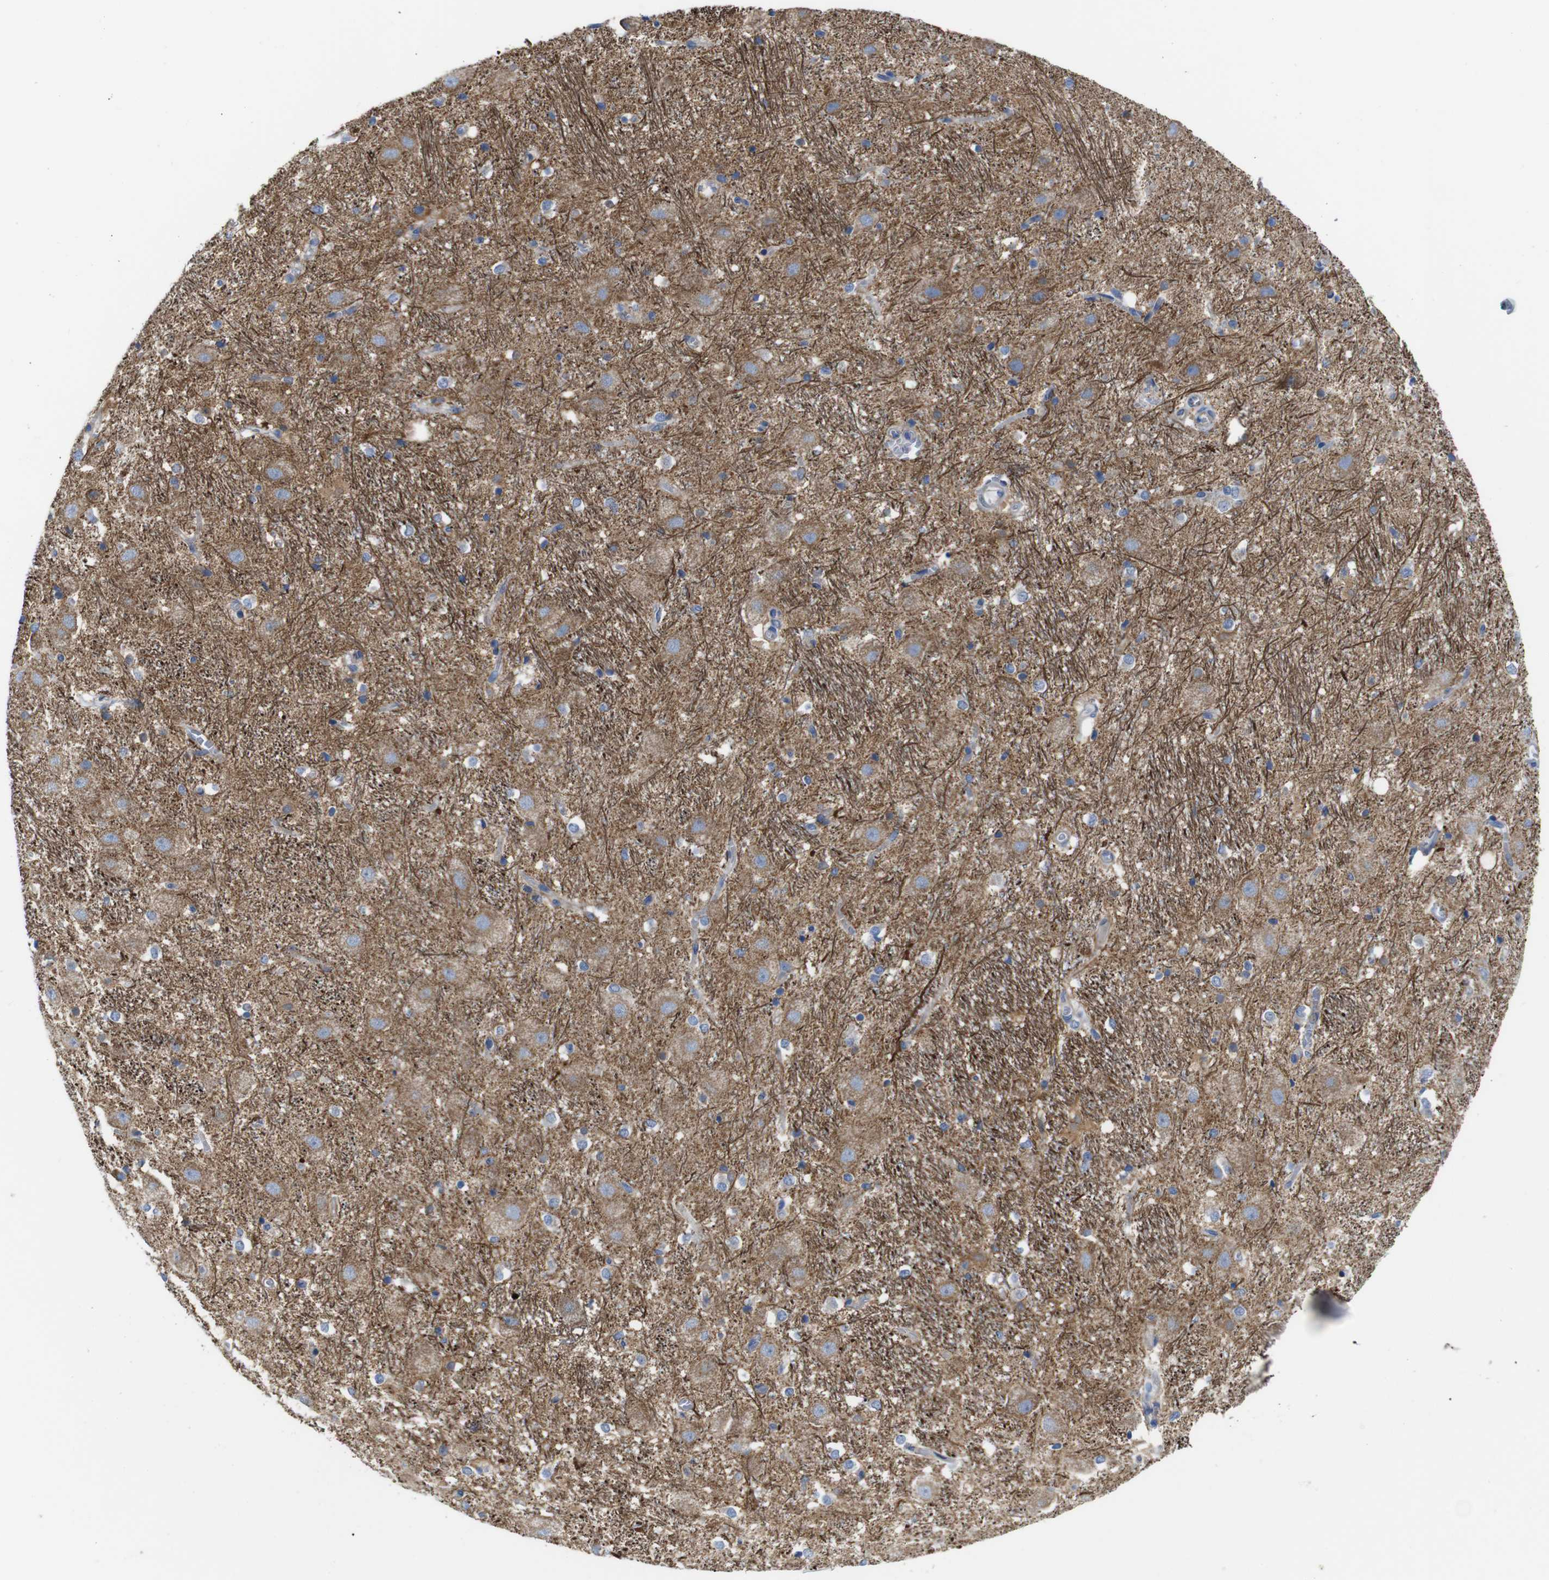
{"staining": {"intensity": "weak", "quantity": "<25%", "location": "cytoplasmic/membranous"}, "tissue": "hippocampus", "cell_type": "Glial cells", "image_type": "normal", "snomed": [{"axis": "morphology", "description": "Normal tissue, NOS"}, {"axis": "topography", "description": "Hippocampus"}], "caption": "DAB (3,3'-diaminobenzidine) immunohistochemical staining of unremarkable hippocampus demonstrates no significant positivity in glial cells.", "gene": "PDCD1LG2", "patient": {"sex": "female", "age": 19}}